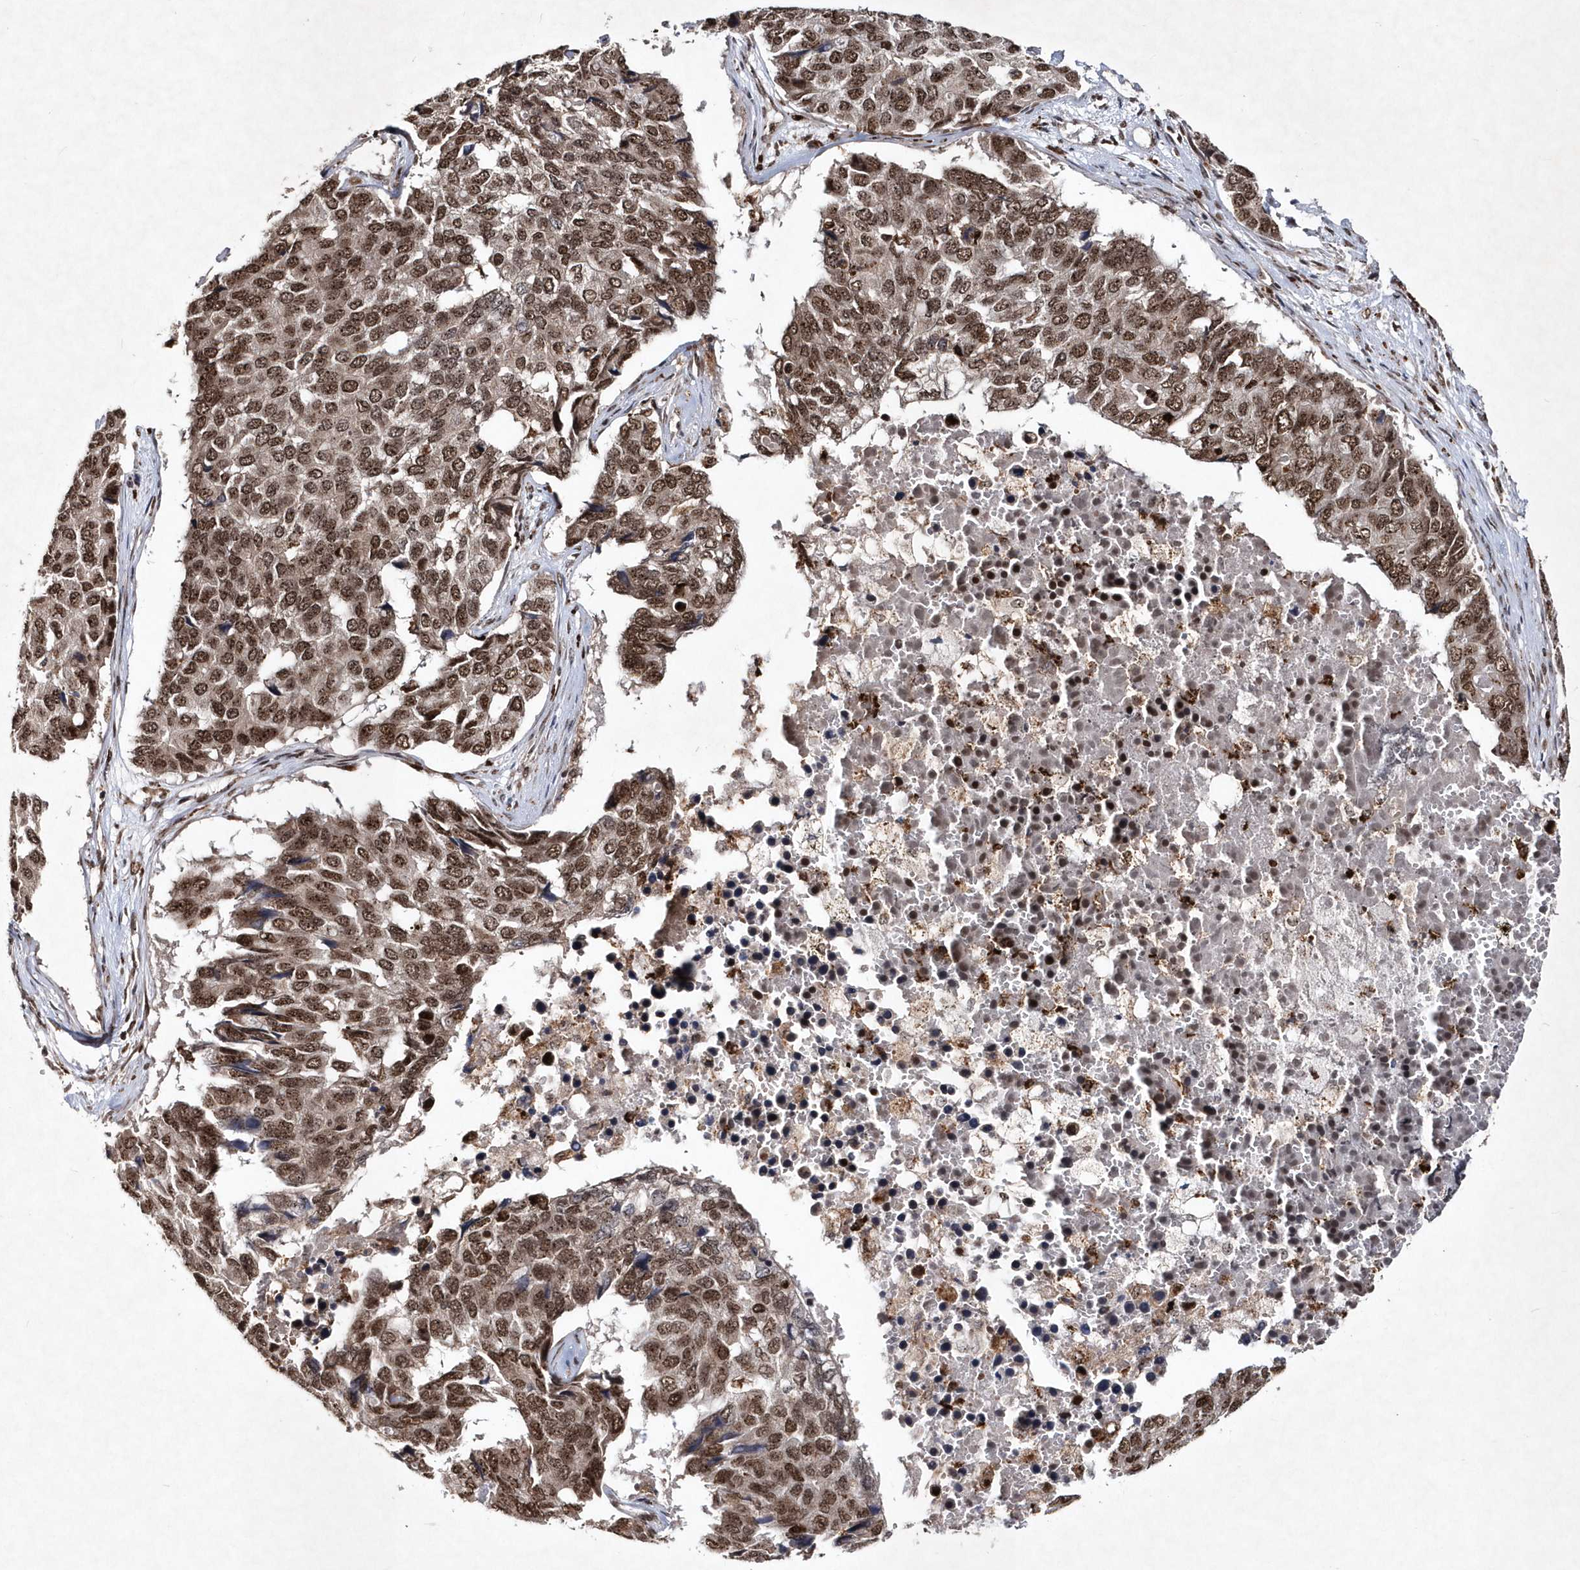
{"staining": {"intensity": "moderate", "quantity": ">75%", "location": "nuclear"}, "tissue": "pancreatic cancer", "cell_type": "Tumor cells", "image_type": "cancer", "snomed": [{"axis": "morphology", "description": "Adenocarcinoma, NOS"}, {"axis": "topography", "description": "Pancreas"}], "caption": "Immunohistochemistry of human adenocarcinoma (pancreatic) exhibits medium levels of moderate nuclear staining in approximately >75% of tumor cells. The staining was performed using DAB (3,3'-diaminobenzidine), with brown indicating positive protein expression. Nuclei are stained blue with hematoxylin.", "gene": "SOWAHB", "patient": {"sex": "male", "age": 50}}